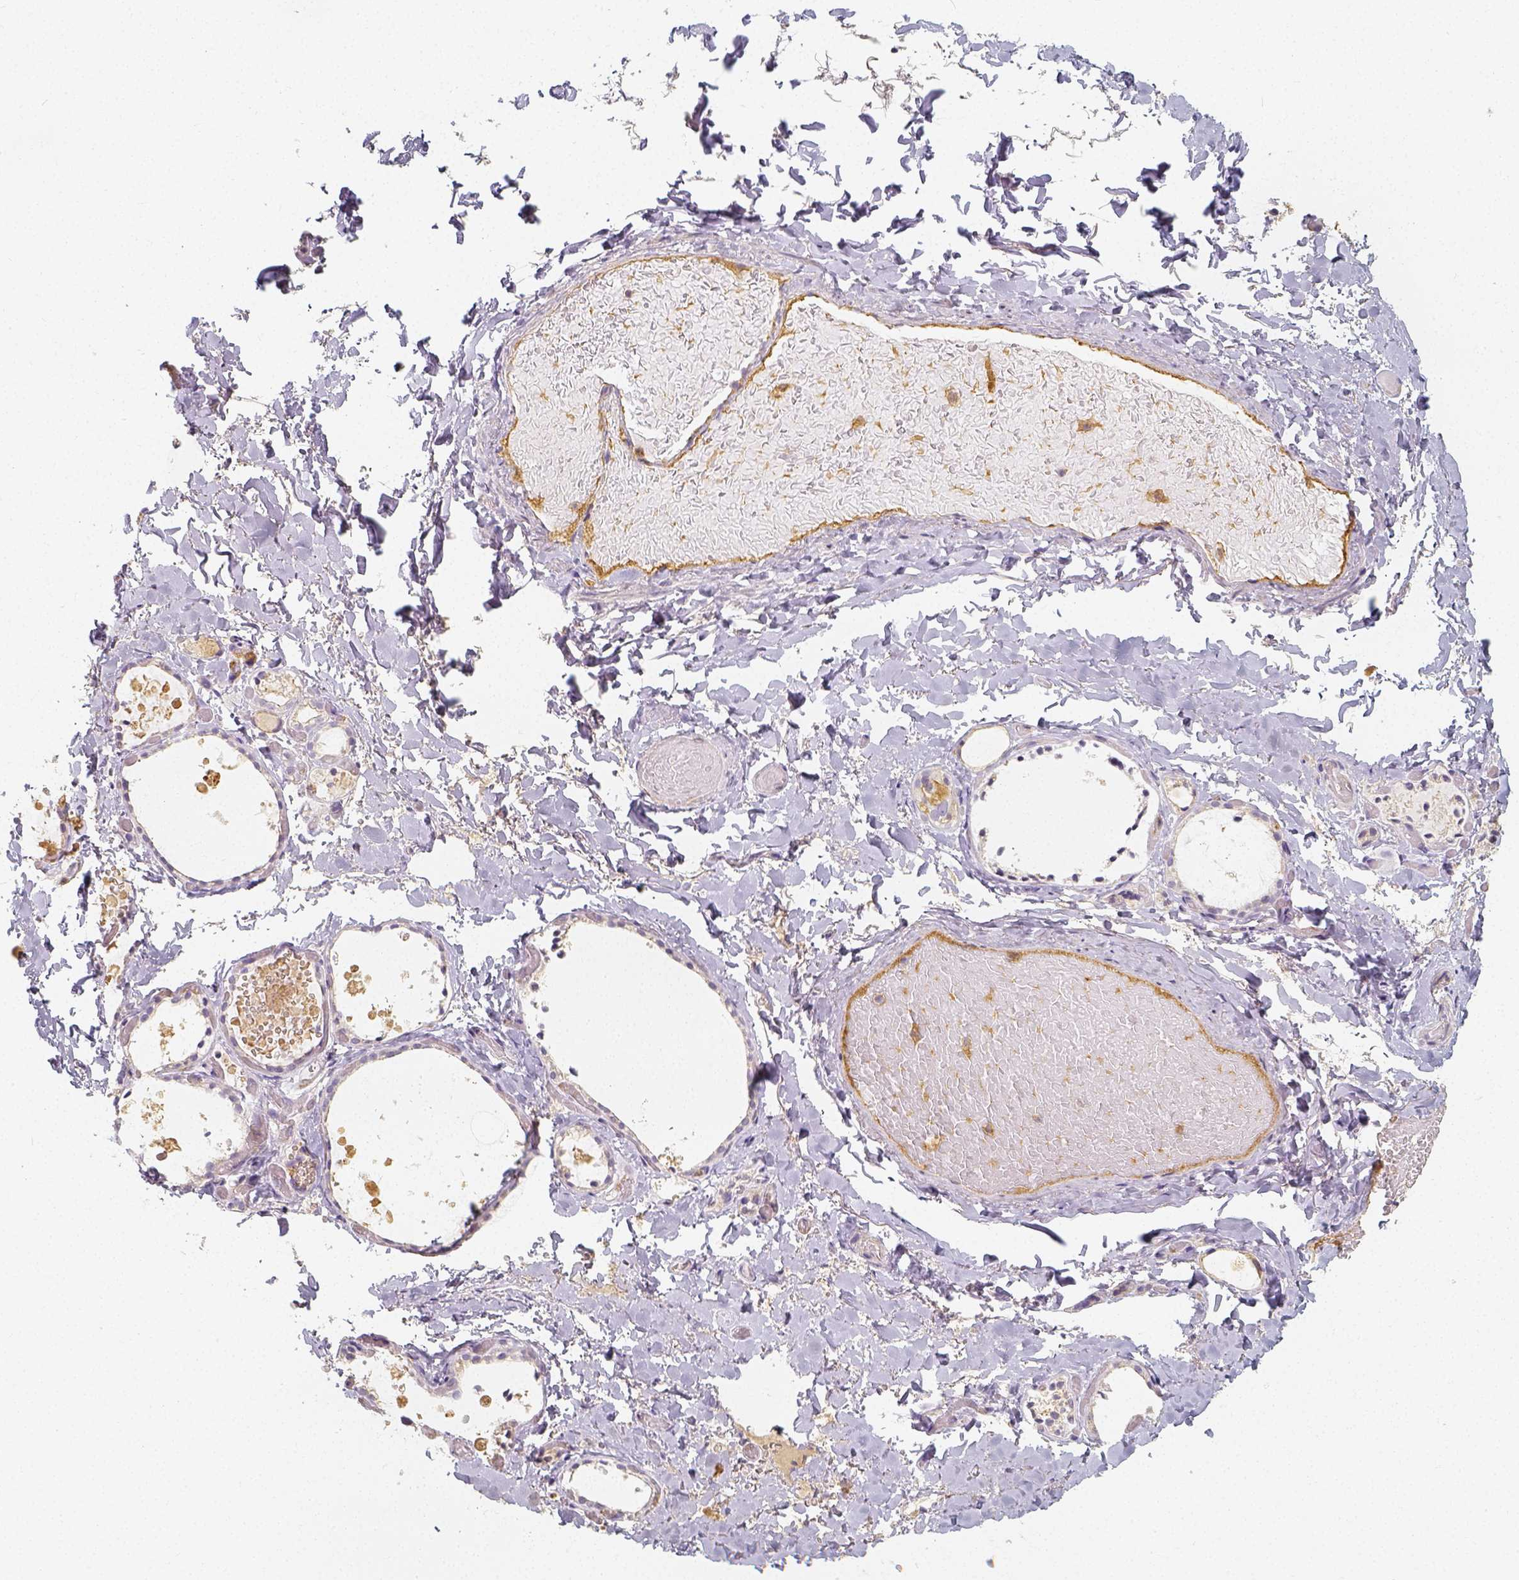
{"staining": {"intensity": "negative", "quantity": "none", "location": "none"}, "tissue": "thyroid gland", "cell_type": "Glandular cells", "image_type": "normal", "snomed": [{"axis": "morphology", "description": "Normal tissue, NOS"}, {"axis": "topography", "description": "Thyroid gland"}], "caption": "An image of human thyroid gland is negative for staining in glandular cells. (IHC, brightfield microscopy, high magnification).", "gene": "PTPRJ", "patient": {"sex": "female", "age": 56}}